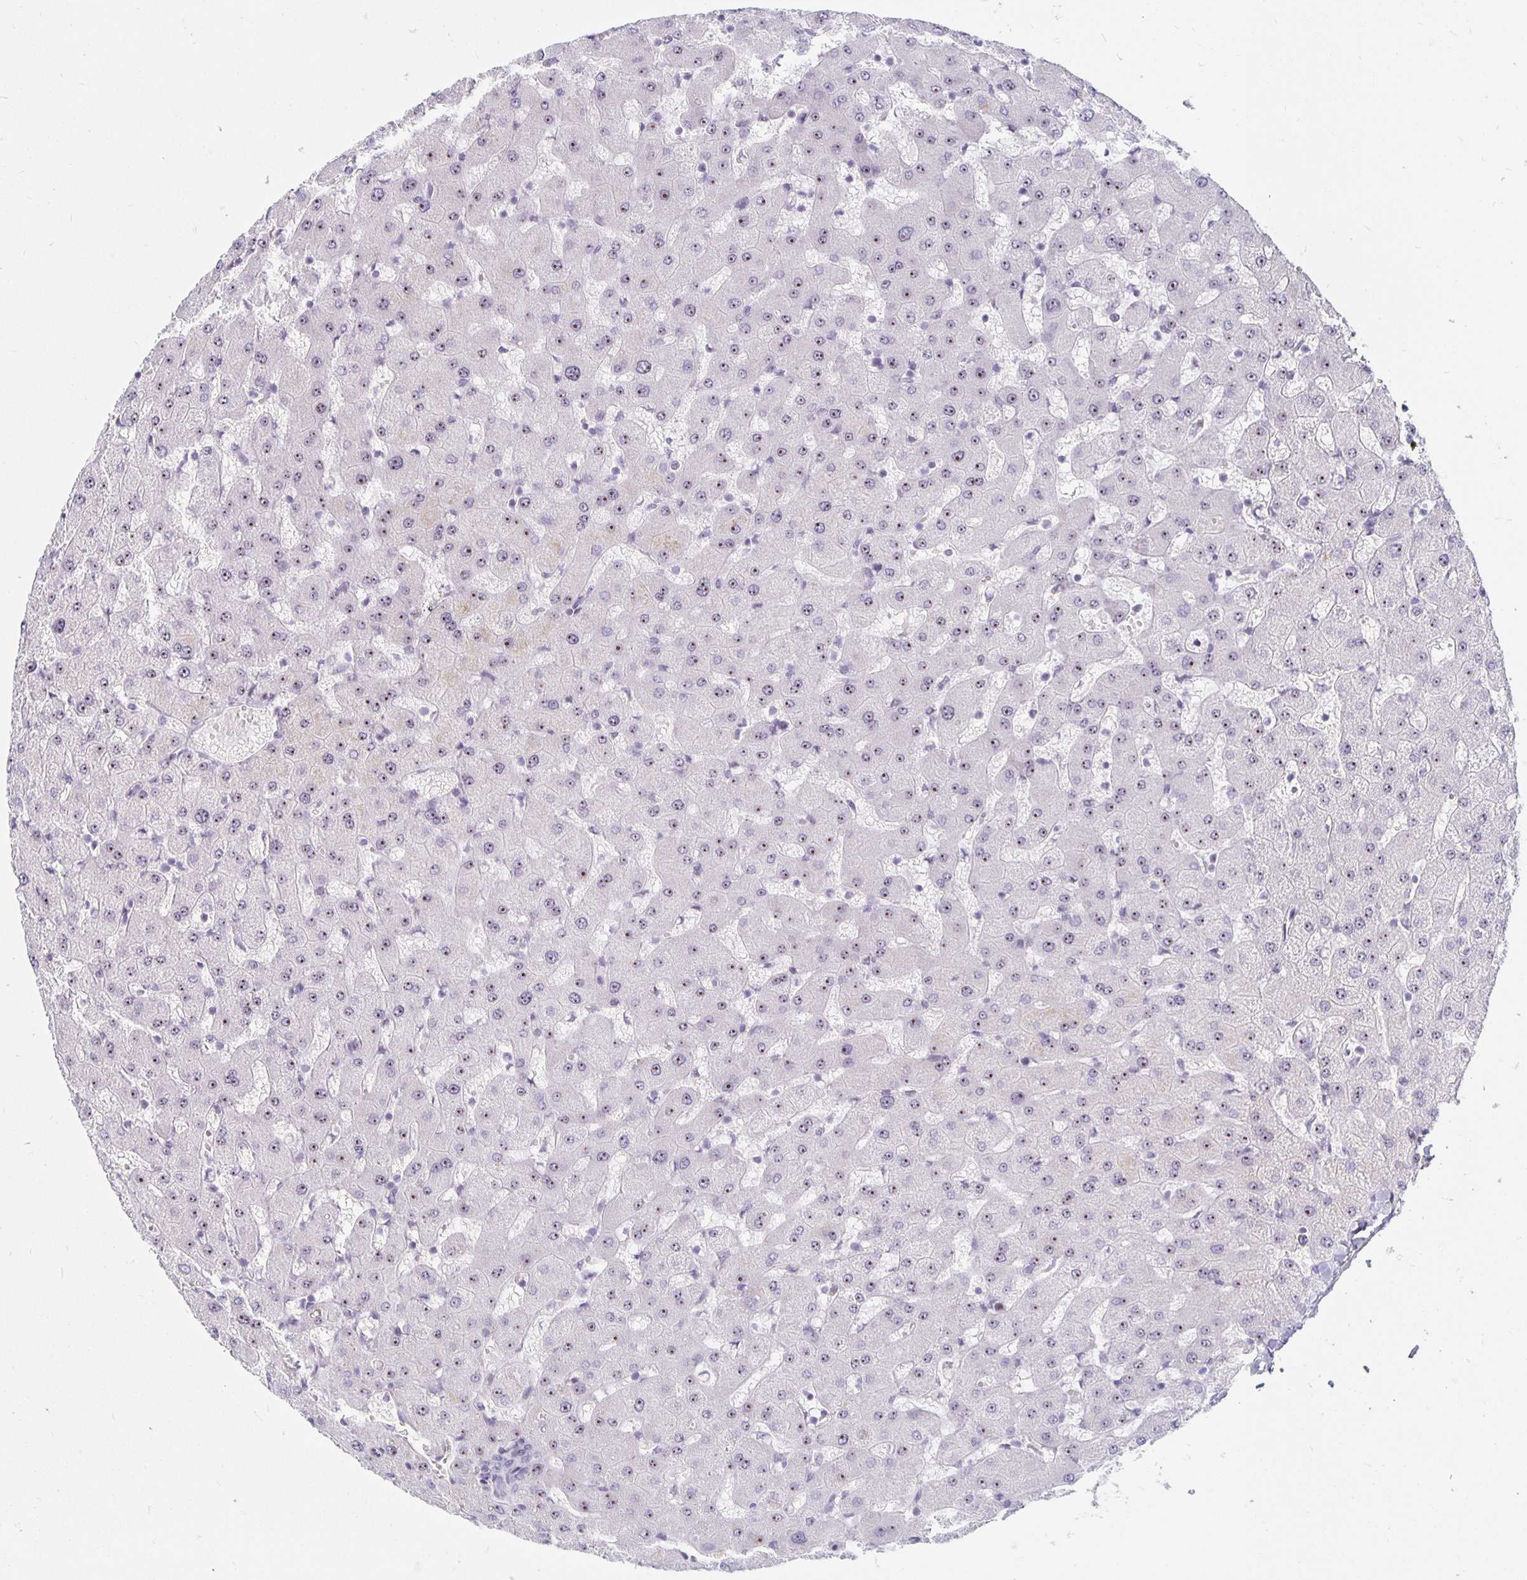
{"staining": {"intensity": "negative", "quantity": "none", "location": "none"}, "tissue": "liver", "cell_type": "Cholangiocytes", "image_type": "normal", "snomed": [{"axis": "morphology", "description": "Normal tissue, NOS"}, {"axis": "topography", "description": "Liver"}], "caption": "Liver was stained to show a protein in brown. There is no significant expression in cholangiocytes. (Stains: DAB IHC with hematoxylin counter stain, Microscopy: brightfield microscopy at high magnification).", "gene": "NUP85", "patient": {"sex": "female", "age": 63}}